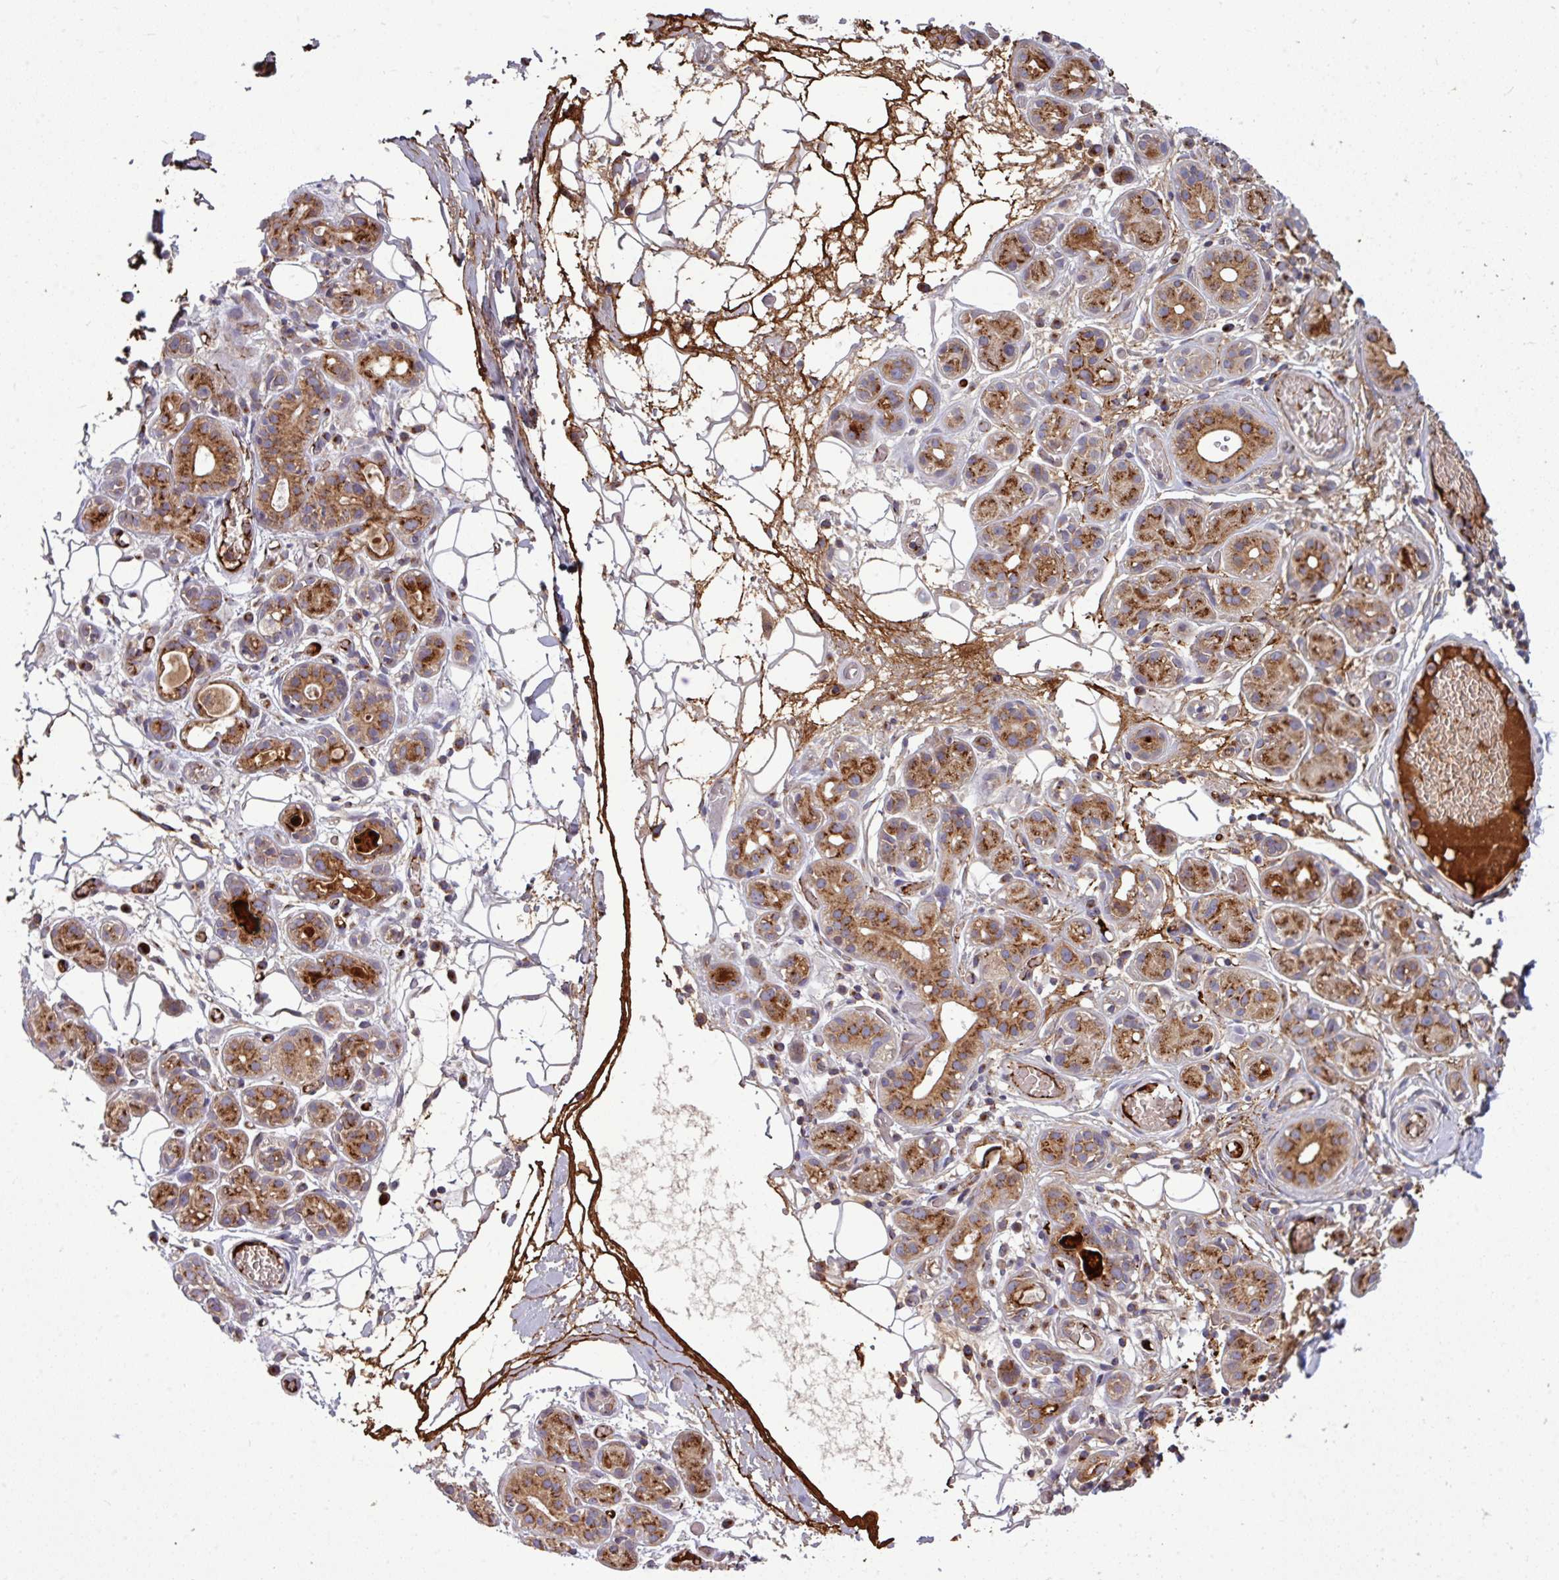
{"staining": {"intensity": "moderate", "quantity": ">75%", "location": "cytoplasmic/membranous"}, "tissue": "salivary gland", "cell_type": "Glandular cells", "image_type": "normal", "snomed": [{"axis": "morphology", "description": "Normal tissue, NOS"}, {"axis": "topography", "description": "Salivary gland"}], "caption": "DAB (3,3'-diaminobenzidine) immunohistochemical staining of unremarkable human salivary gland shows moderate cytoplasmic/membranous protein positivity in about >75% of glandular cells.", "gene": "LSM12", "patient": {"sex": "male", "age": 82}}